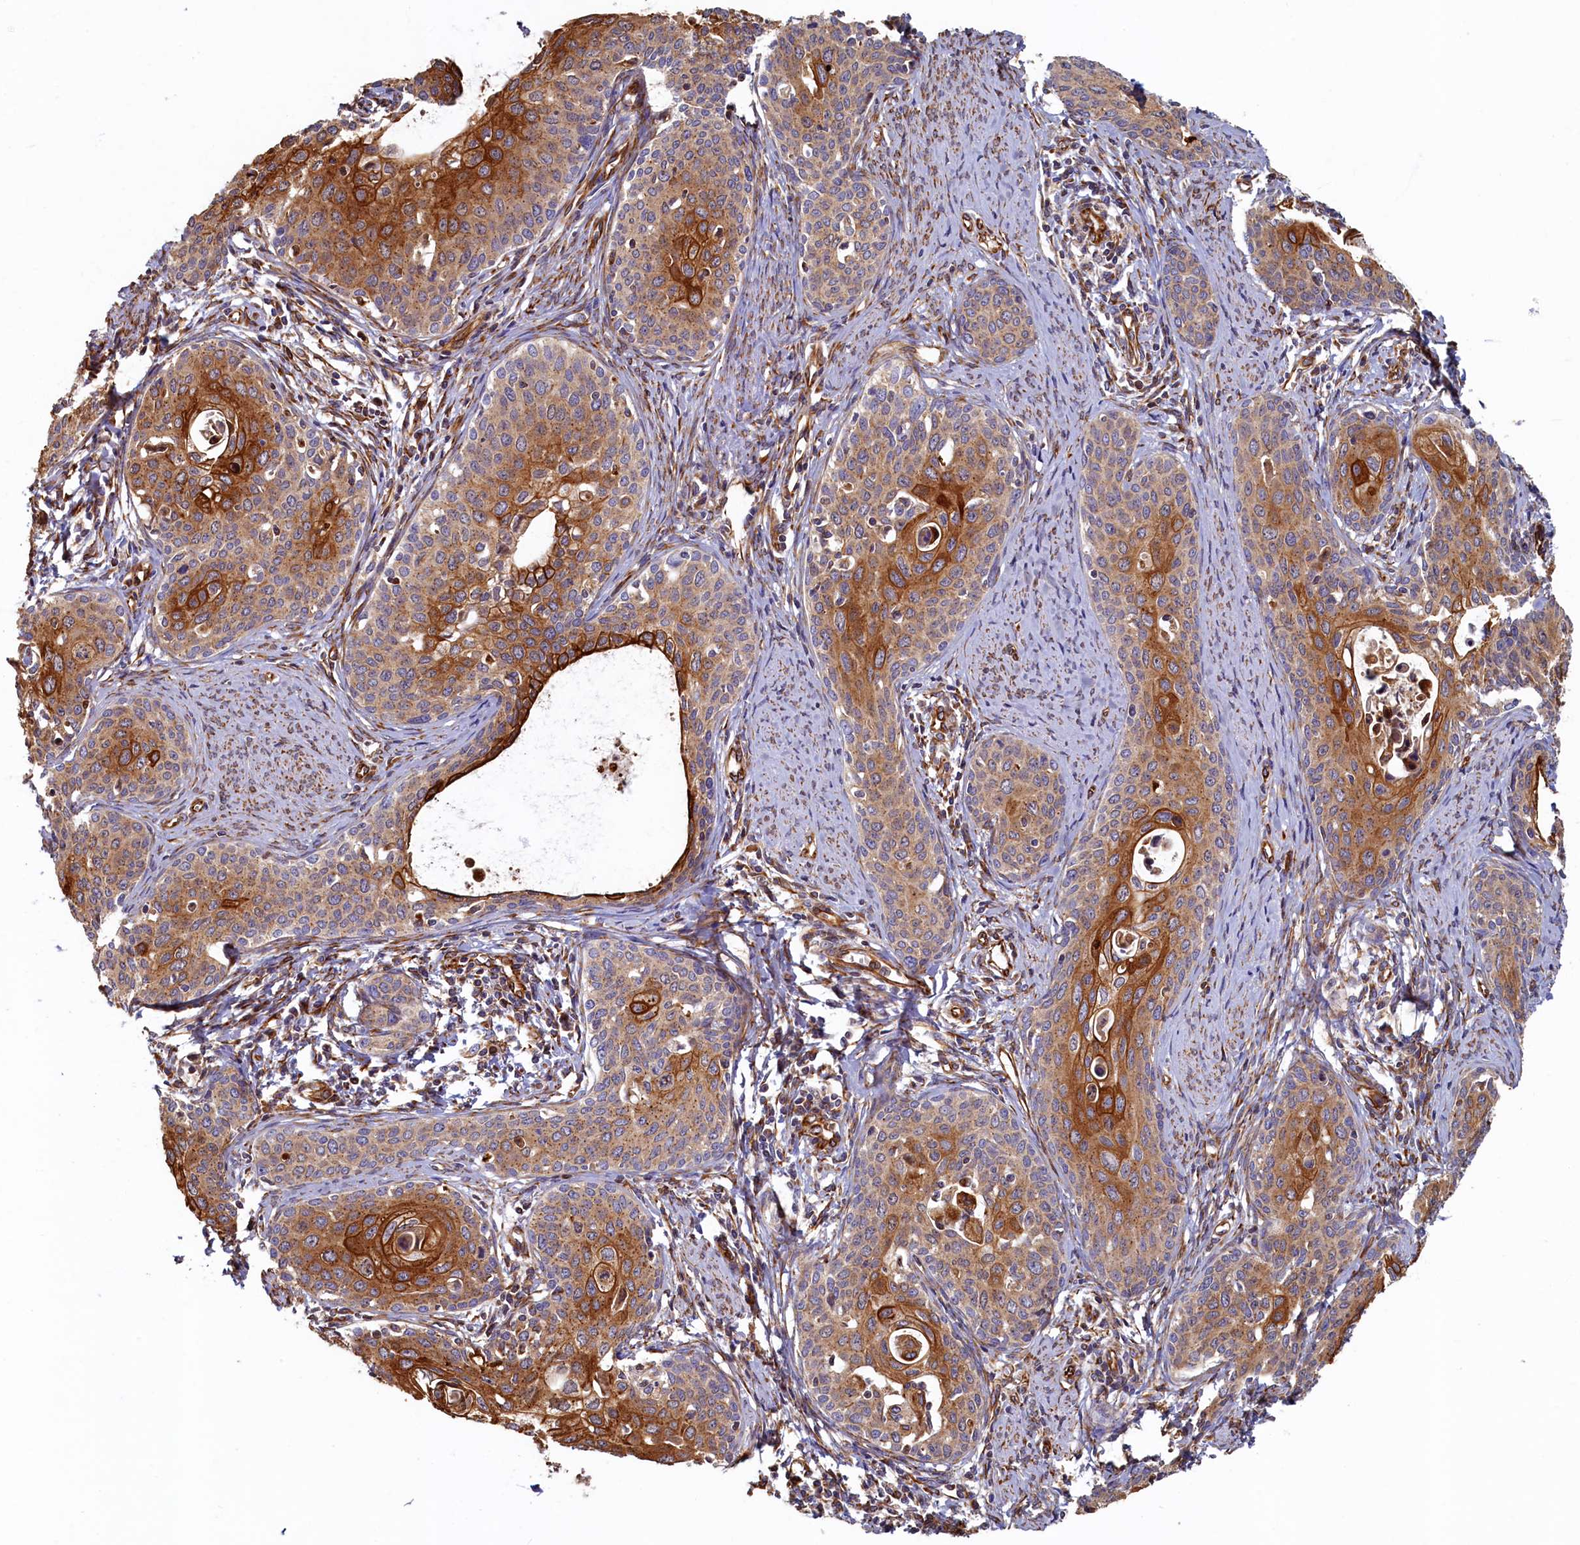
{"staining": {"intensity": "strong", "quantity": "25%-75%", "location": "cytoplasmic/membranous"}, "tissue": "cervical cancer", "cell_type": "Tumor cells", "image_type": "cancer", "snomed": [{"axis": "morphology", "description": "Squamous cell carcinoma, NOS"}, {"axis": "topography", "description": "Cervix"}], "caption": "Immunohistochemical staining of human cervical squamous cell carcinoma displays high levels of strong cytoplasmic/membranous positivity in approximately 25%-75% of tumor cells.", "gene": "LRRC57", "patient": {"sex": "female", "age": 52}}